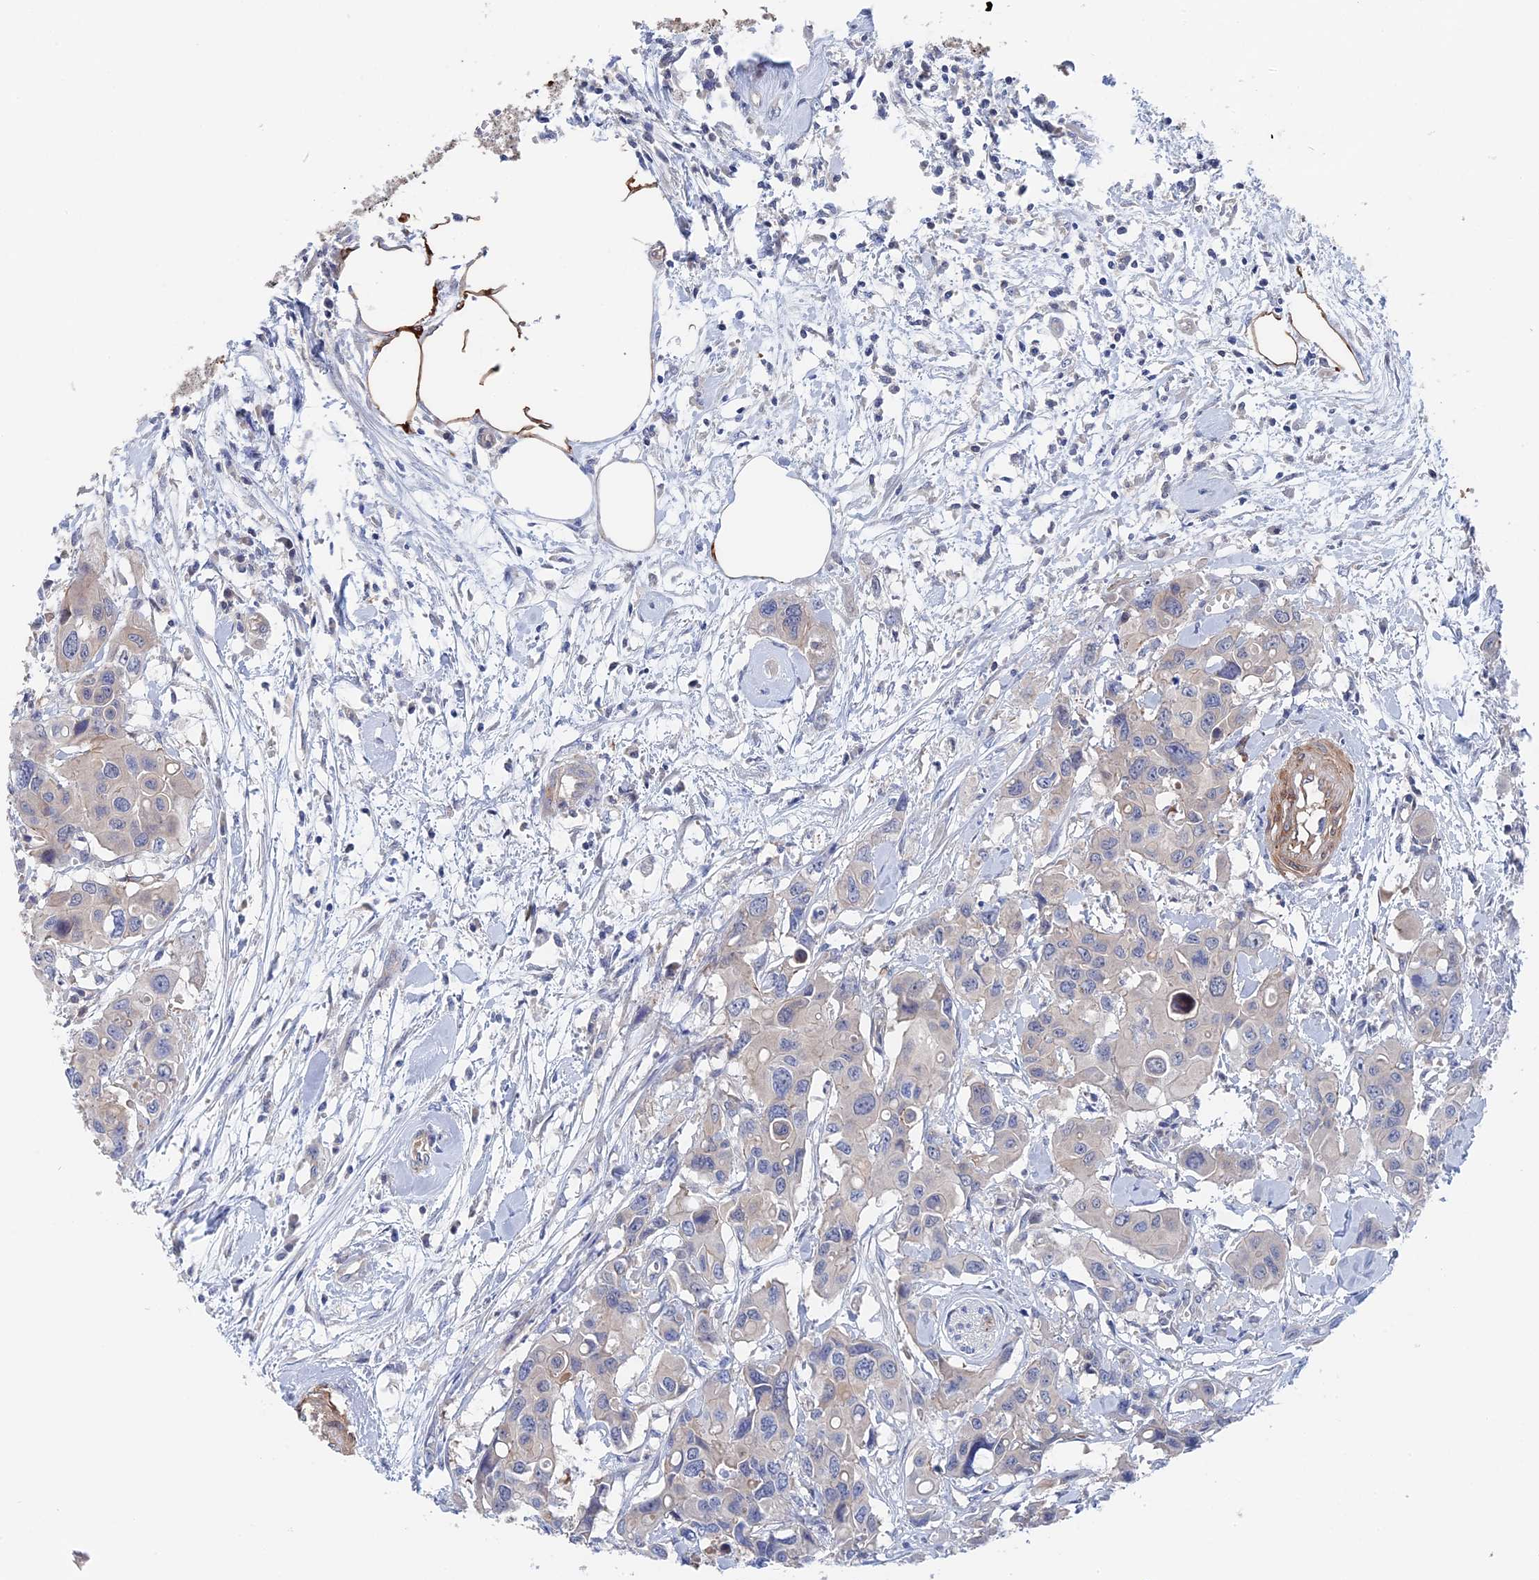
{"staining": {"intensity": "negative", "quantity": "none", "location": "none"}, "tissue": "colorectal cancer", "cell_type": "Tumor cells", "image_type": "cancer", "snomed": [{"axis": "morphology", "description": "Adenocarcinoma, NOS"}, {"axis": "topography", "description": "Colon"}], "caption": "Immunohistochemistry histopathology image of colorectal cancer (adenocarcinoma) stained for a protein (brown), which demonstrates no expression in tumor cells. (DAB (3,3'-diaminobenzidine) IHC with hematoxylin counter stain).", "gene": "MTHFSD", "patient": {"sex": "male", "age": 77}}